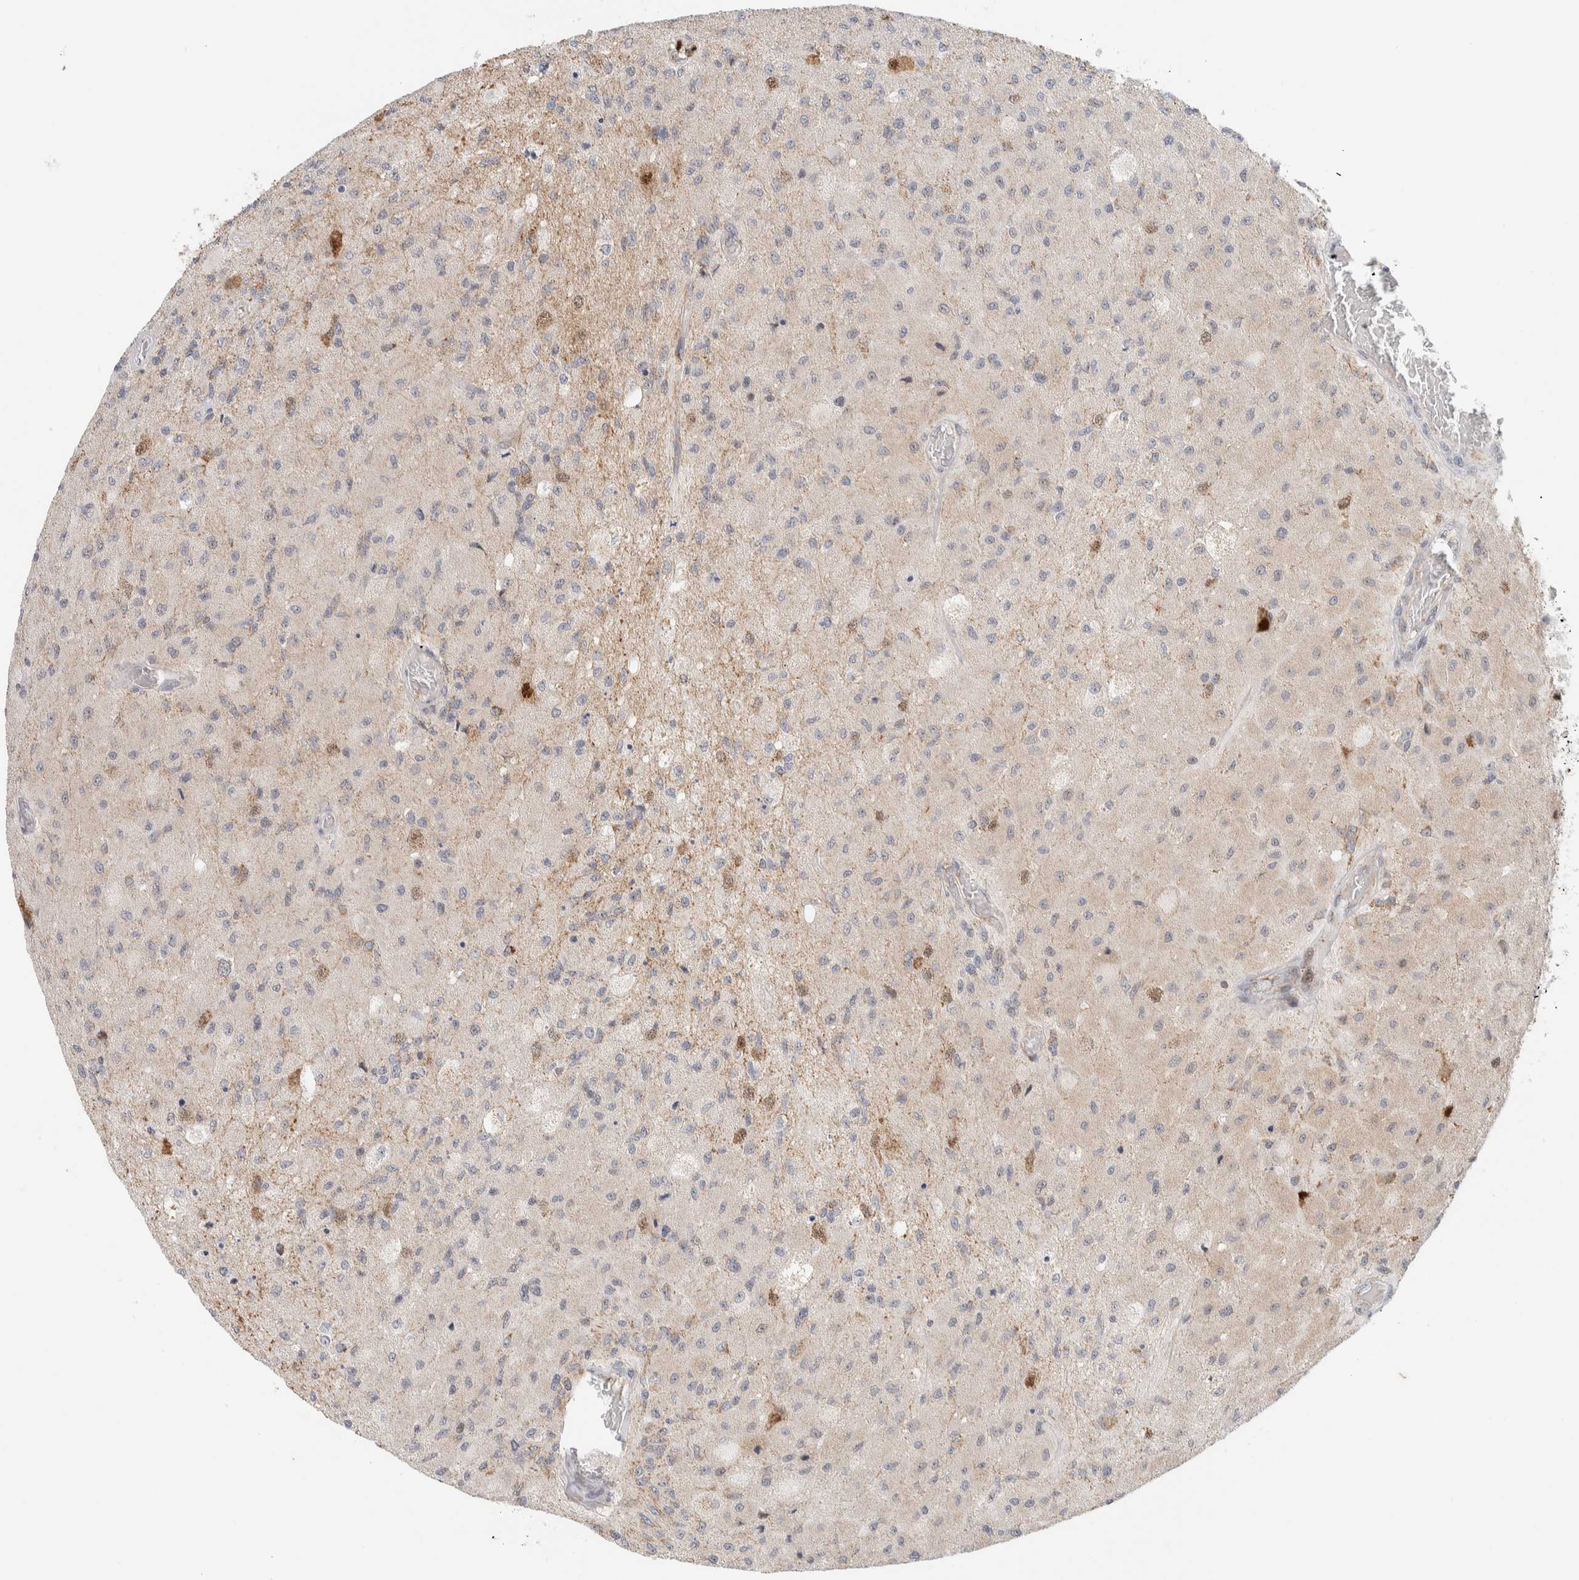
{"staining": {"intensity": "negative", "quantity": "none", "location": "none"}, "tissue": "glioma", "cell_type": "Tumor cells", "image_type": "cancer", "snomed": [{"axis": "morphology", "description": "Normal tissue, NOS"}, {"axis": "morphology", "description": "Glioma, malignant, High grade"}, {"axis": "topography", "description": "Cerebral cortex"}], "caption": "Protein analysis of glioma displays no significant staining in tumor cells.", "gene": "TSPAN32", "patient": {"sex": "male", "age": 77}}